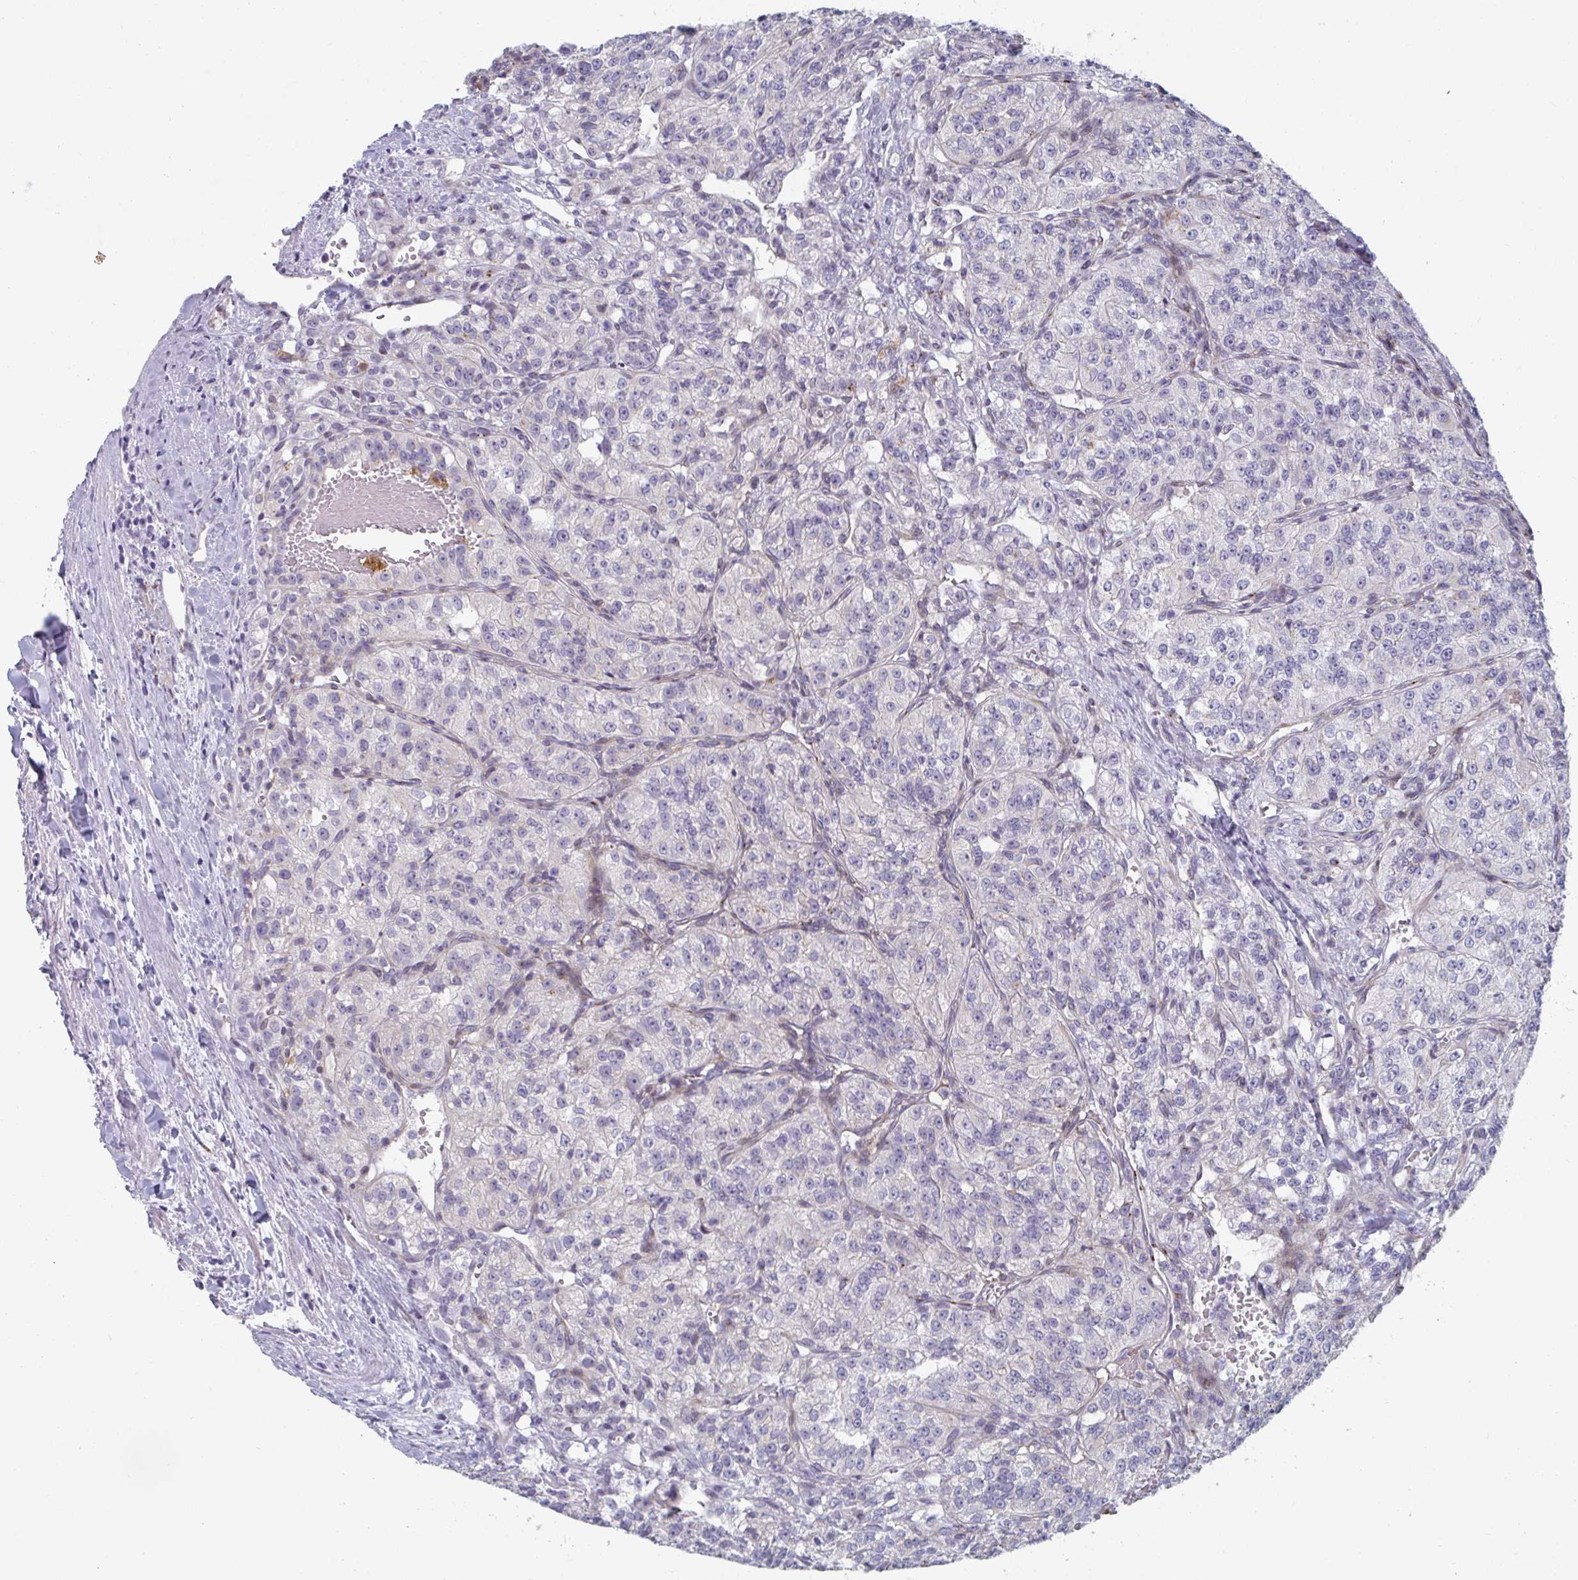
{"staining": {"intensity": "negative", "quantity": "none", "location": "none"}, "tissue": "renal cancer", "cell_type": "Tumor cells", "image_type": "cancer", "snomed": [{"axis": "morphology", "description": "Adenocarcinoma, NOS"}, {"axis": "topography", "description": "Kidney"}], "caption": "An immunohistochemistry micrograph of renal cancer is shown. There is no staining in tumor cells of renal cancer. (DAB (3,3'-diaminobenzidine) immunohistochemistry visualized using brightfield microscopy, high magnification).", "gene": "PSMG1", "patient": {"sex": "female", "age": 63}}